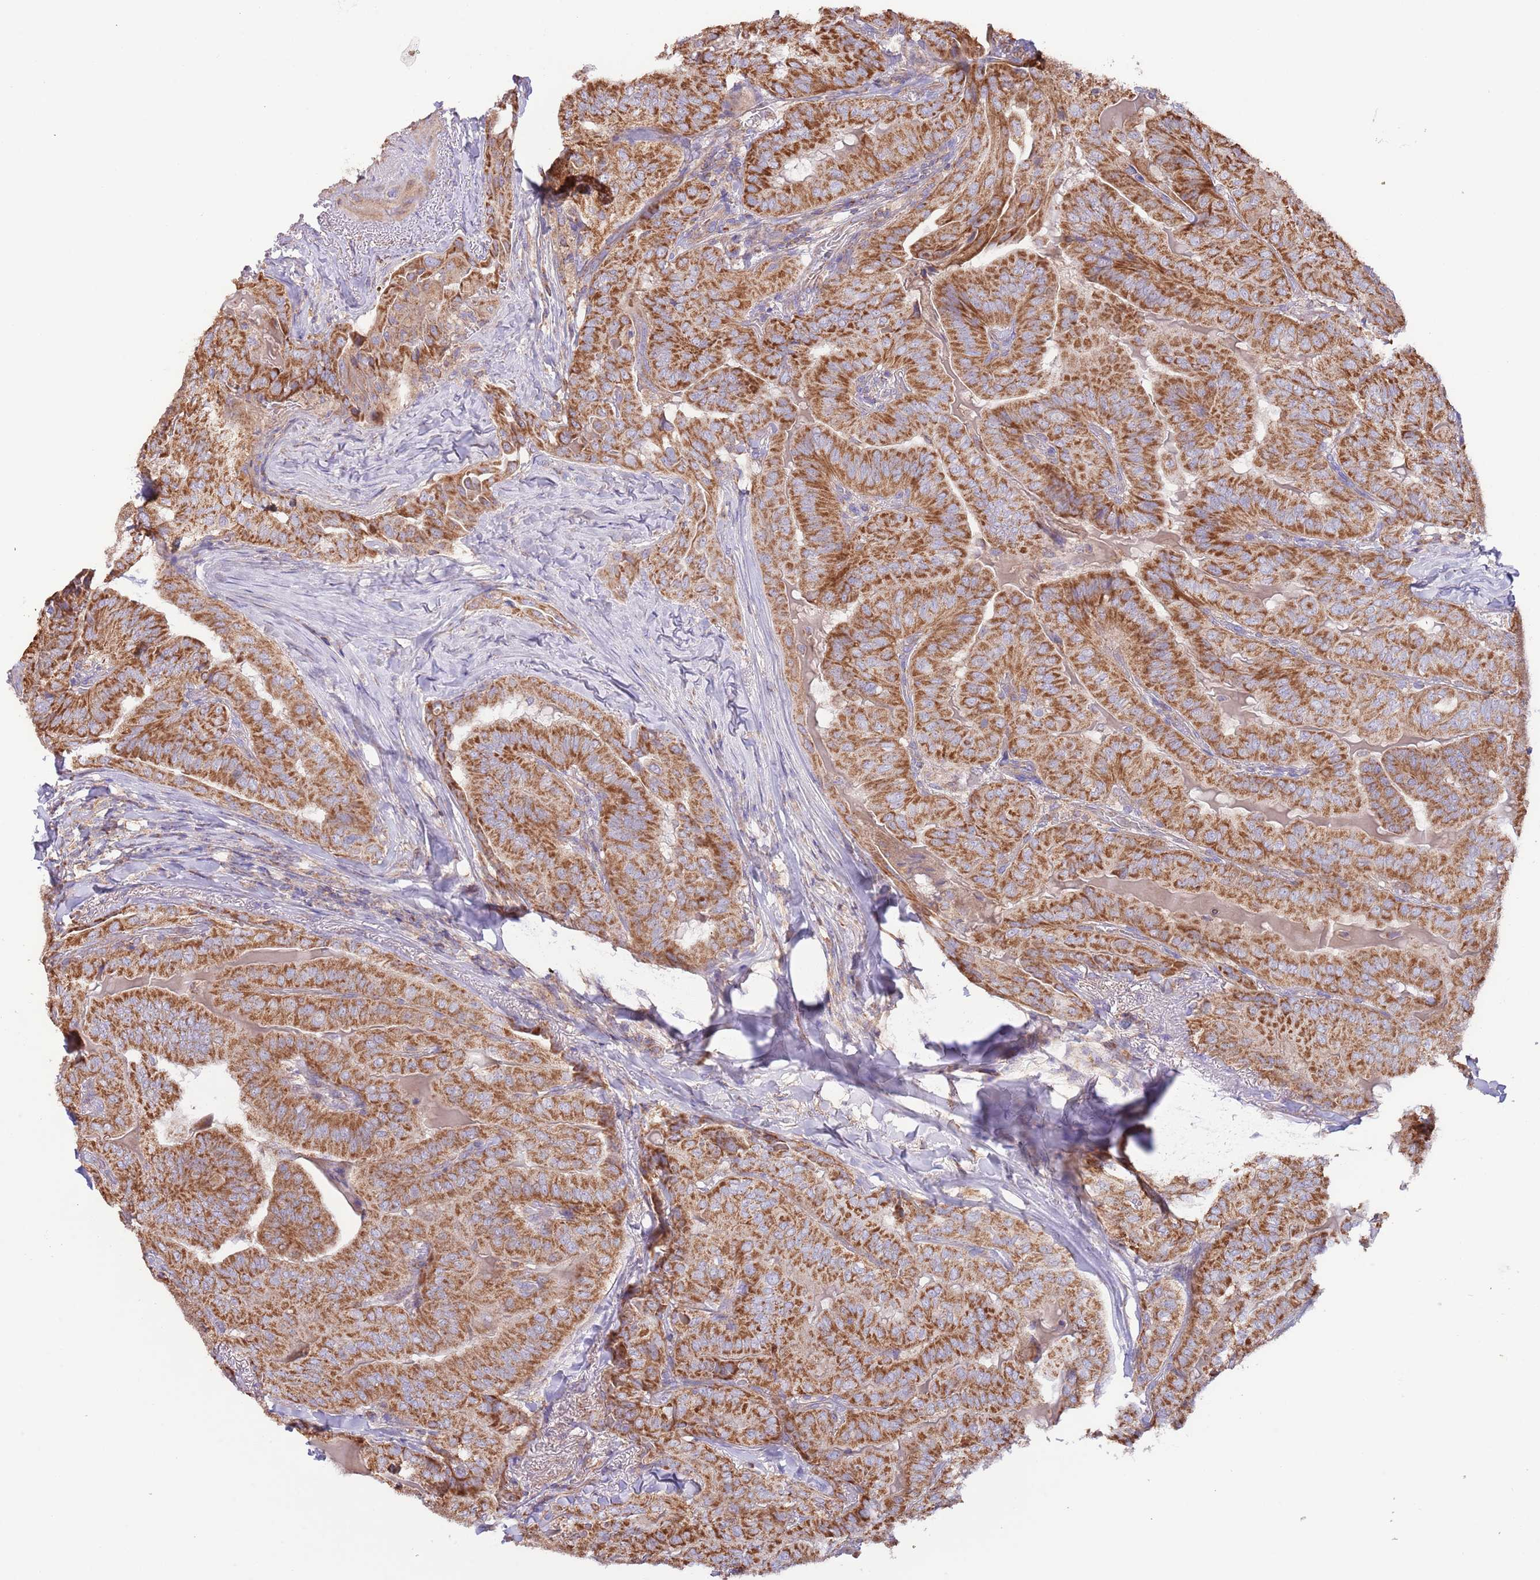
{"staining": {"intensity": "strong", "quantity": ">75%", "location": "cytoplasmic/membranous"}, "tissue": "thyroid cancer", "cell_type": "Tumor cells", "image_type": "cancer", "snomed": [{"axis": "morphology", "description": "Papillary adenocarcinoma, NOS"}, {"axis": "topography", "description": "Thyroid gland"}], "caption": "Brown immunohistochemical staining in human thyroid cancer reveals strong cytoplasmic/membranous positivity in about >75% of tumor cells. (DAB = brown stain, brightfield microscopy at high magnification).", "gene": "DNAJA3", "patient": {"sex": "female", "age": 68}}